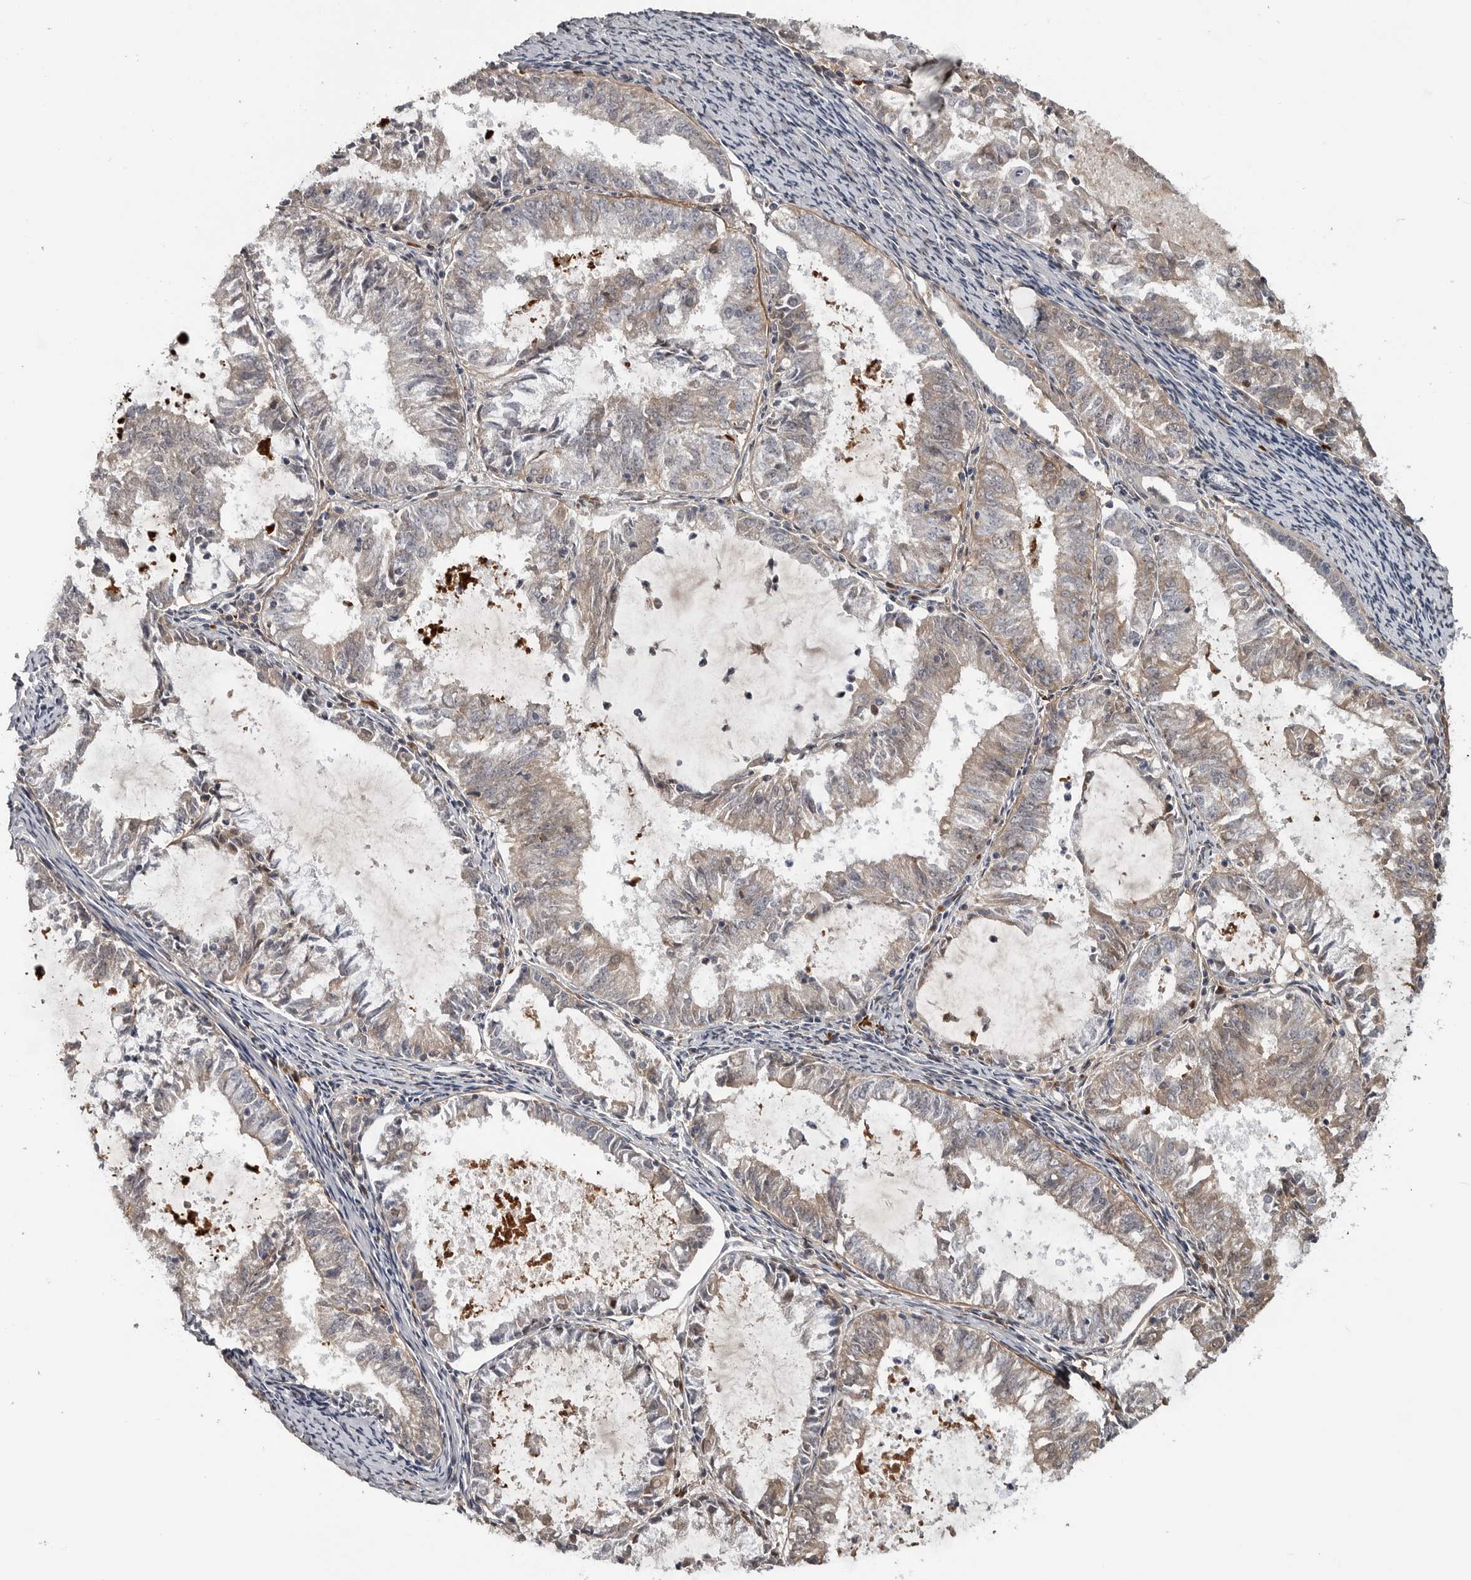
{"staining": {"intensity": "negative", "quantity": "none", "location": "none"}, "tissue": "endometrial cancer", "cell_type": "Tumor cells", "image_type": "cancer", "snomed": [{"axis": "morphology", "description": "Adenocarcinoma, NOS"}, {"axis": "topography", "description": "Endometrium"}], "caption": "The histopathology image displays no significant staining in tumor cells of endometrial adenocarcinoma.", "gene": "ZNF277", "patient": {"sex": "female", "age": 57}}